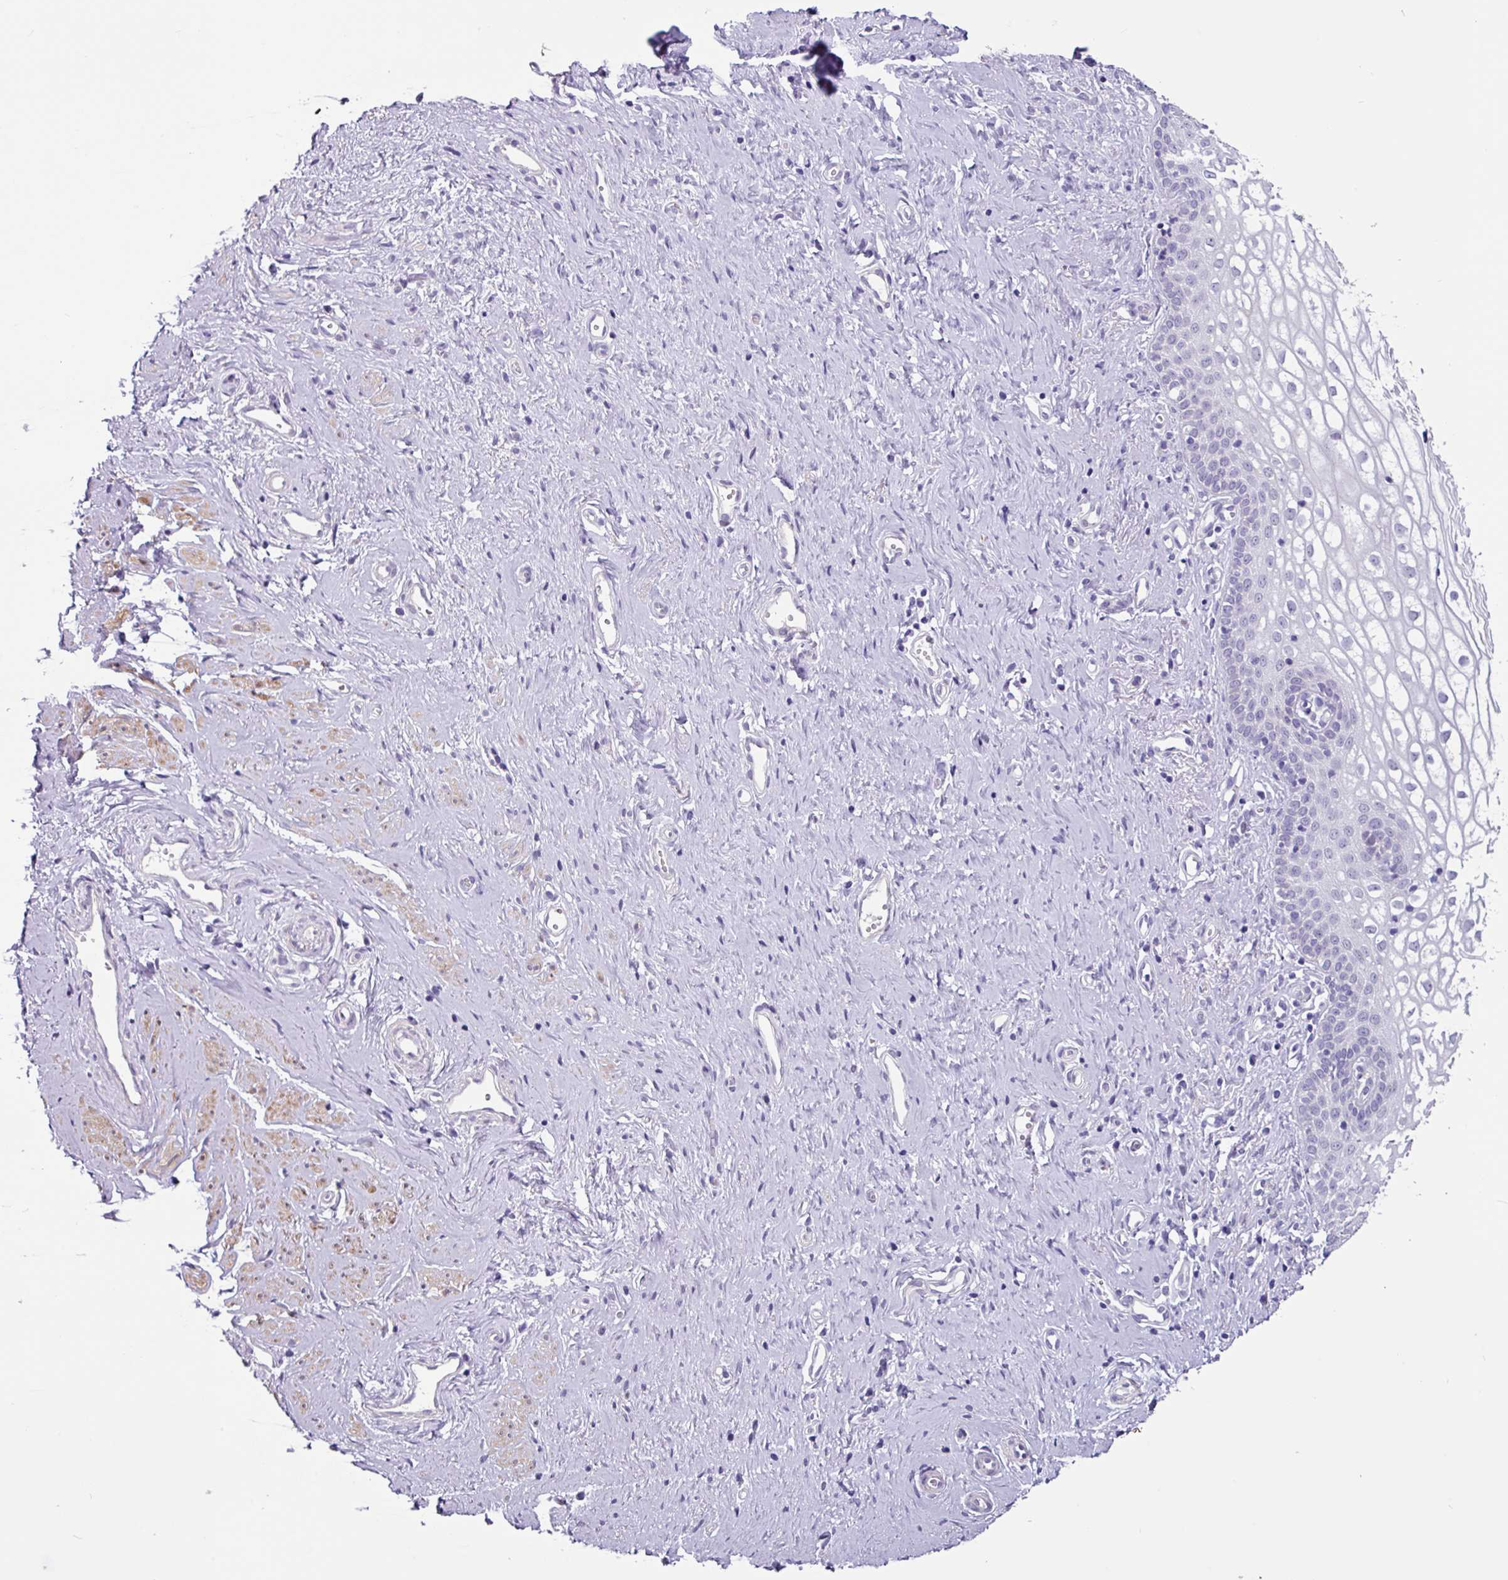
{"staining": {"intensity": "negative", "quantity": "none", "location": "none"}, "tissue": "vagina", "cell_type": "Squamous epithelial cells", "image_type": "normal", "snomed": [{"axis": "morphology", "description": "Normal tissue, NOS"}, {"axis": "topography", "description": "Vagina"}], "caption": "The micrograph shows no staining of squamous epithelial cells in benign vagina.", "gene": "OTX1", "patient": {"sex": "female", "age": 59}}